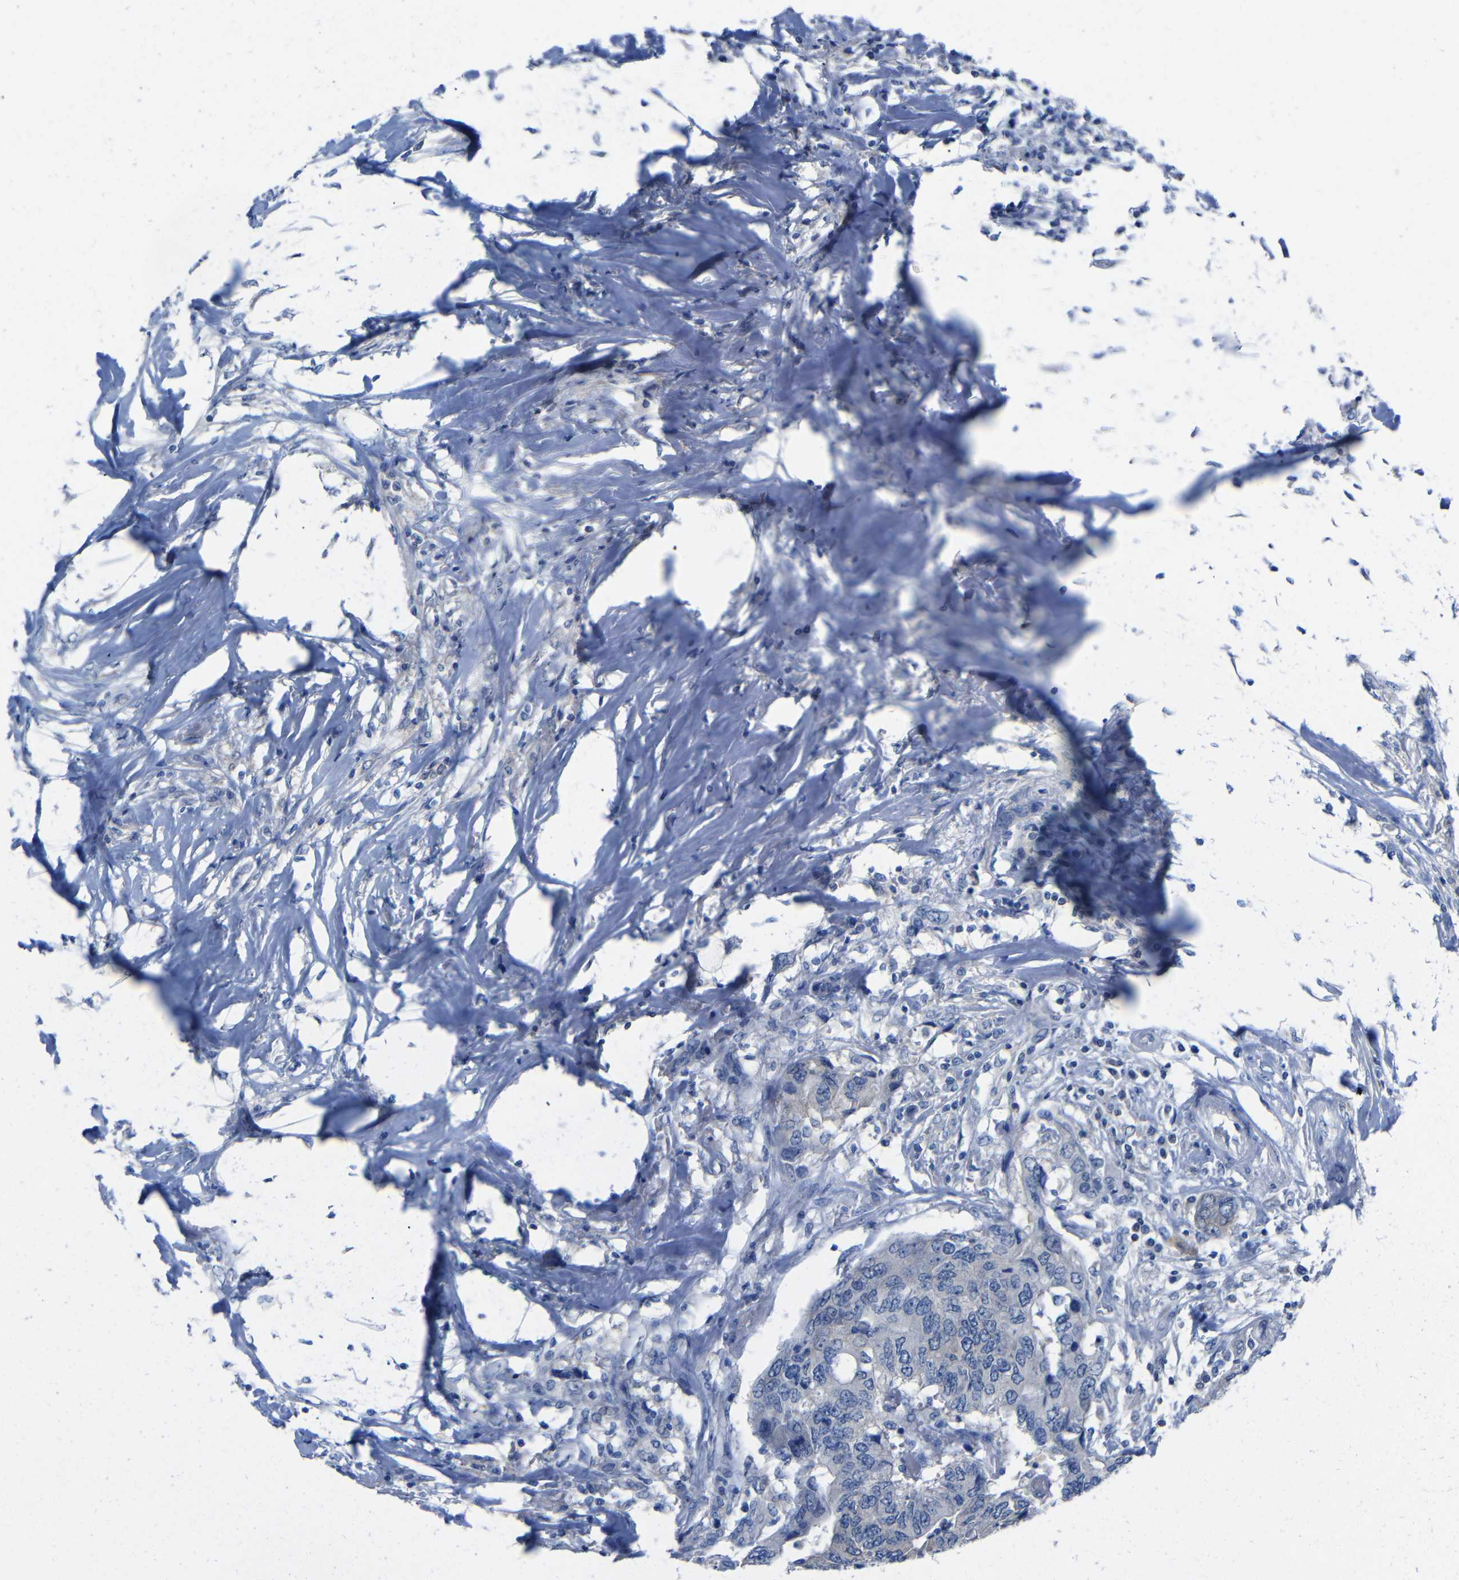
{"staining": {"intensity": "negative", "quantity": "none", "location": "none"}, "tissue": "colorectal cancer", "cell_type": "Tumor cells", "image_type": "cancer", "snomed": [{"axis": "morphology", "description": "Adenocarcinoma, NOS"}, {"axis": "topography", "description": "Rectum"}], "caption": "The IHC image has no significant expression in tumor cells of colorectal cancer tissue.", "gene": "PEBP1", "patient": {"sex": "male", "age": 55}}